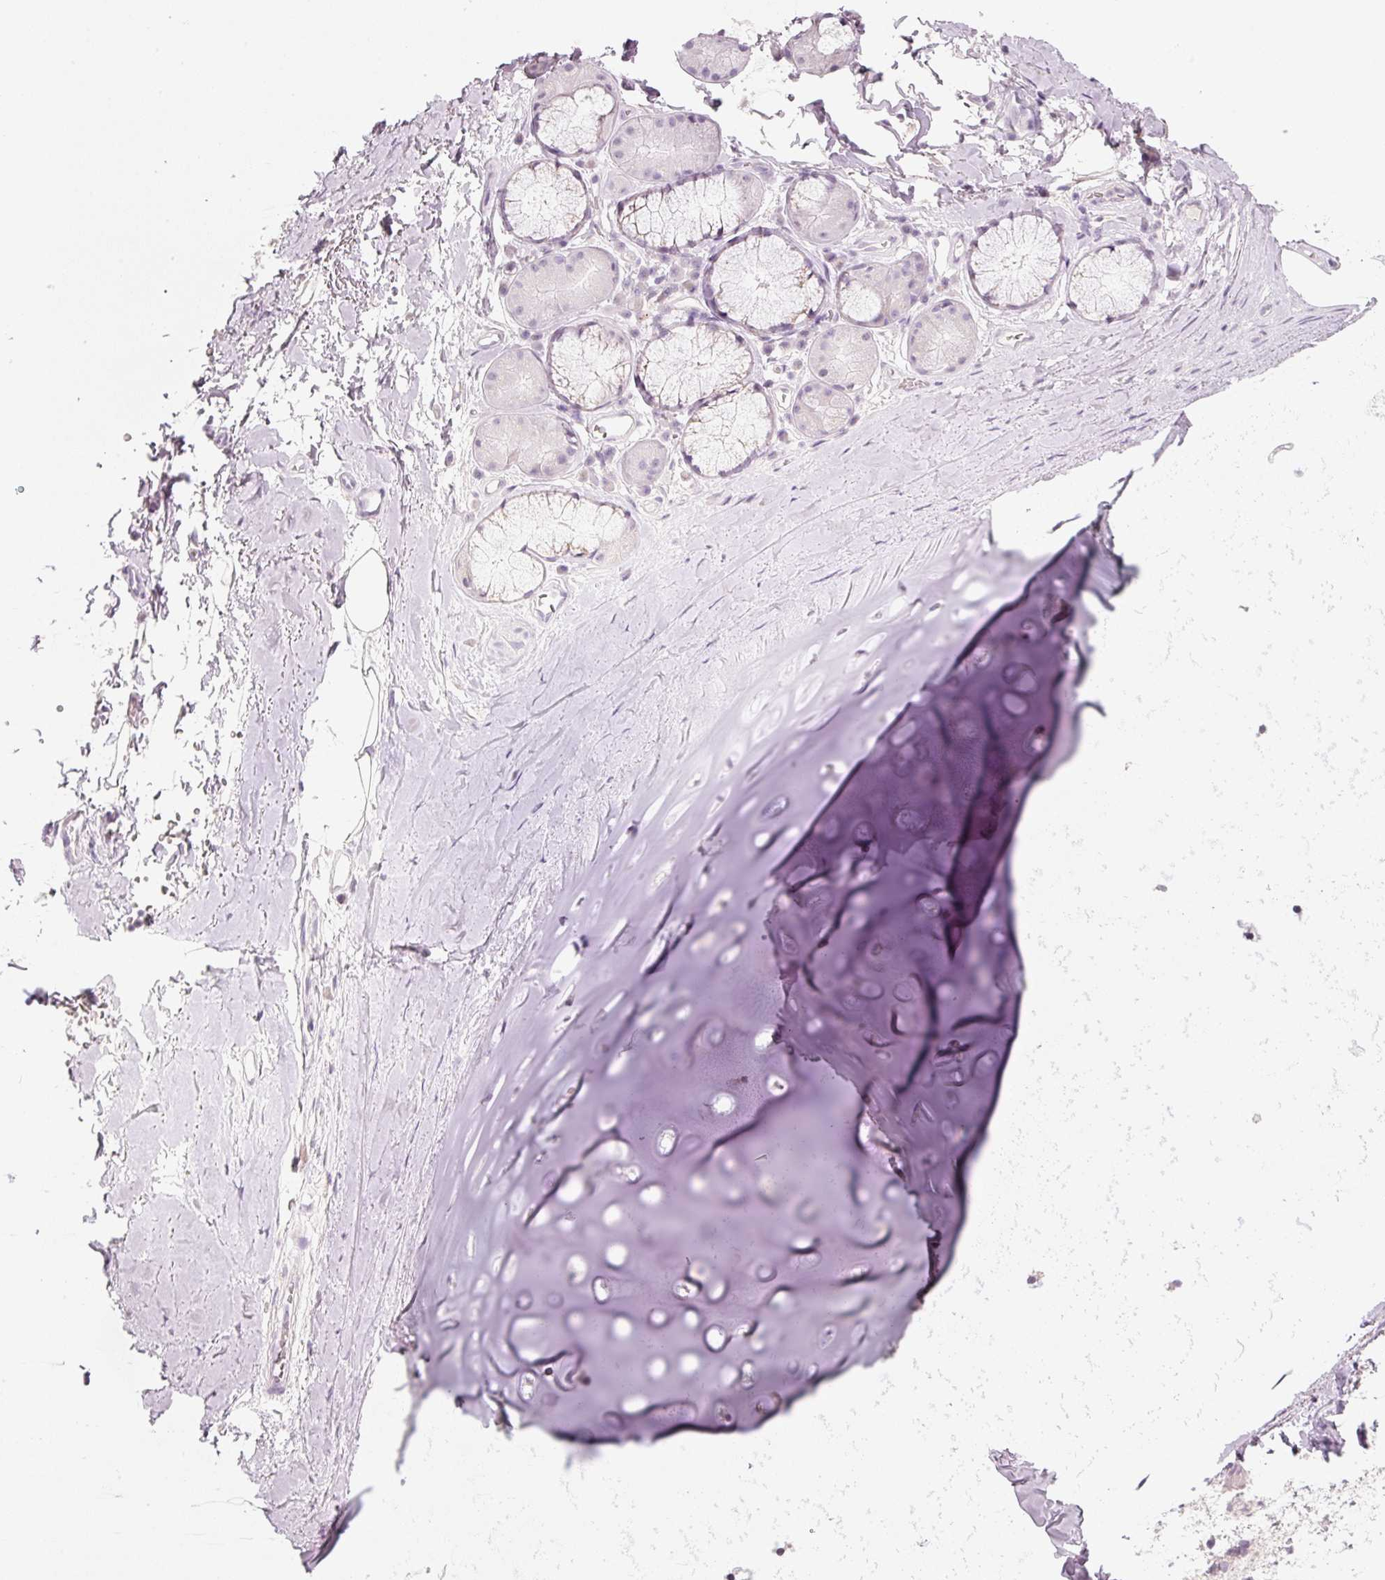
{"staining": {"intensity": "negative", "quantity": "none", "location": "none"}, "tissue": "soft tissue", "cell_type": "Chondrocytes", "image_type": "normal", "snomed": [{"axis": "morphology", "description": "Normal tissue, NOS"}, {"axis": "topography", "description": "Cartilage tissue"}, {"axis": "topography", "description": "Bronchus"}], "caption": "Chondrocytes are negative for brown protein staining in normal soft tissue. (DAB (3,3'-diaminobenzidine) IHC, high magnification).", "gene": "ENSG00000206549", "patient": {"sex": "male", "age": 58}}